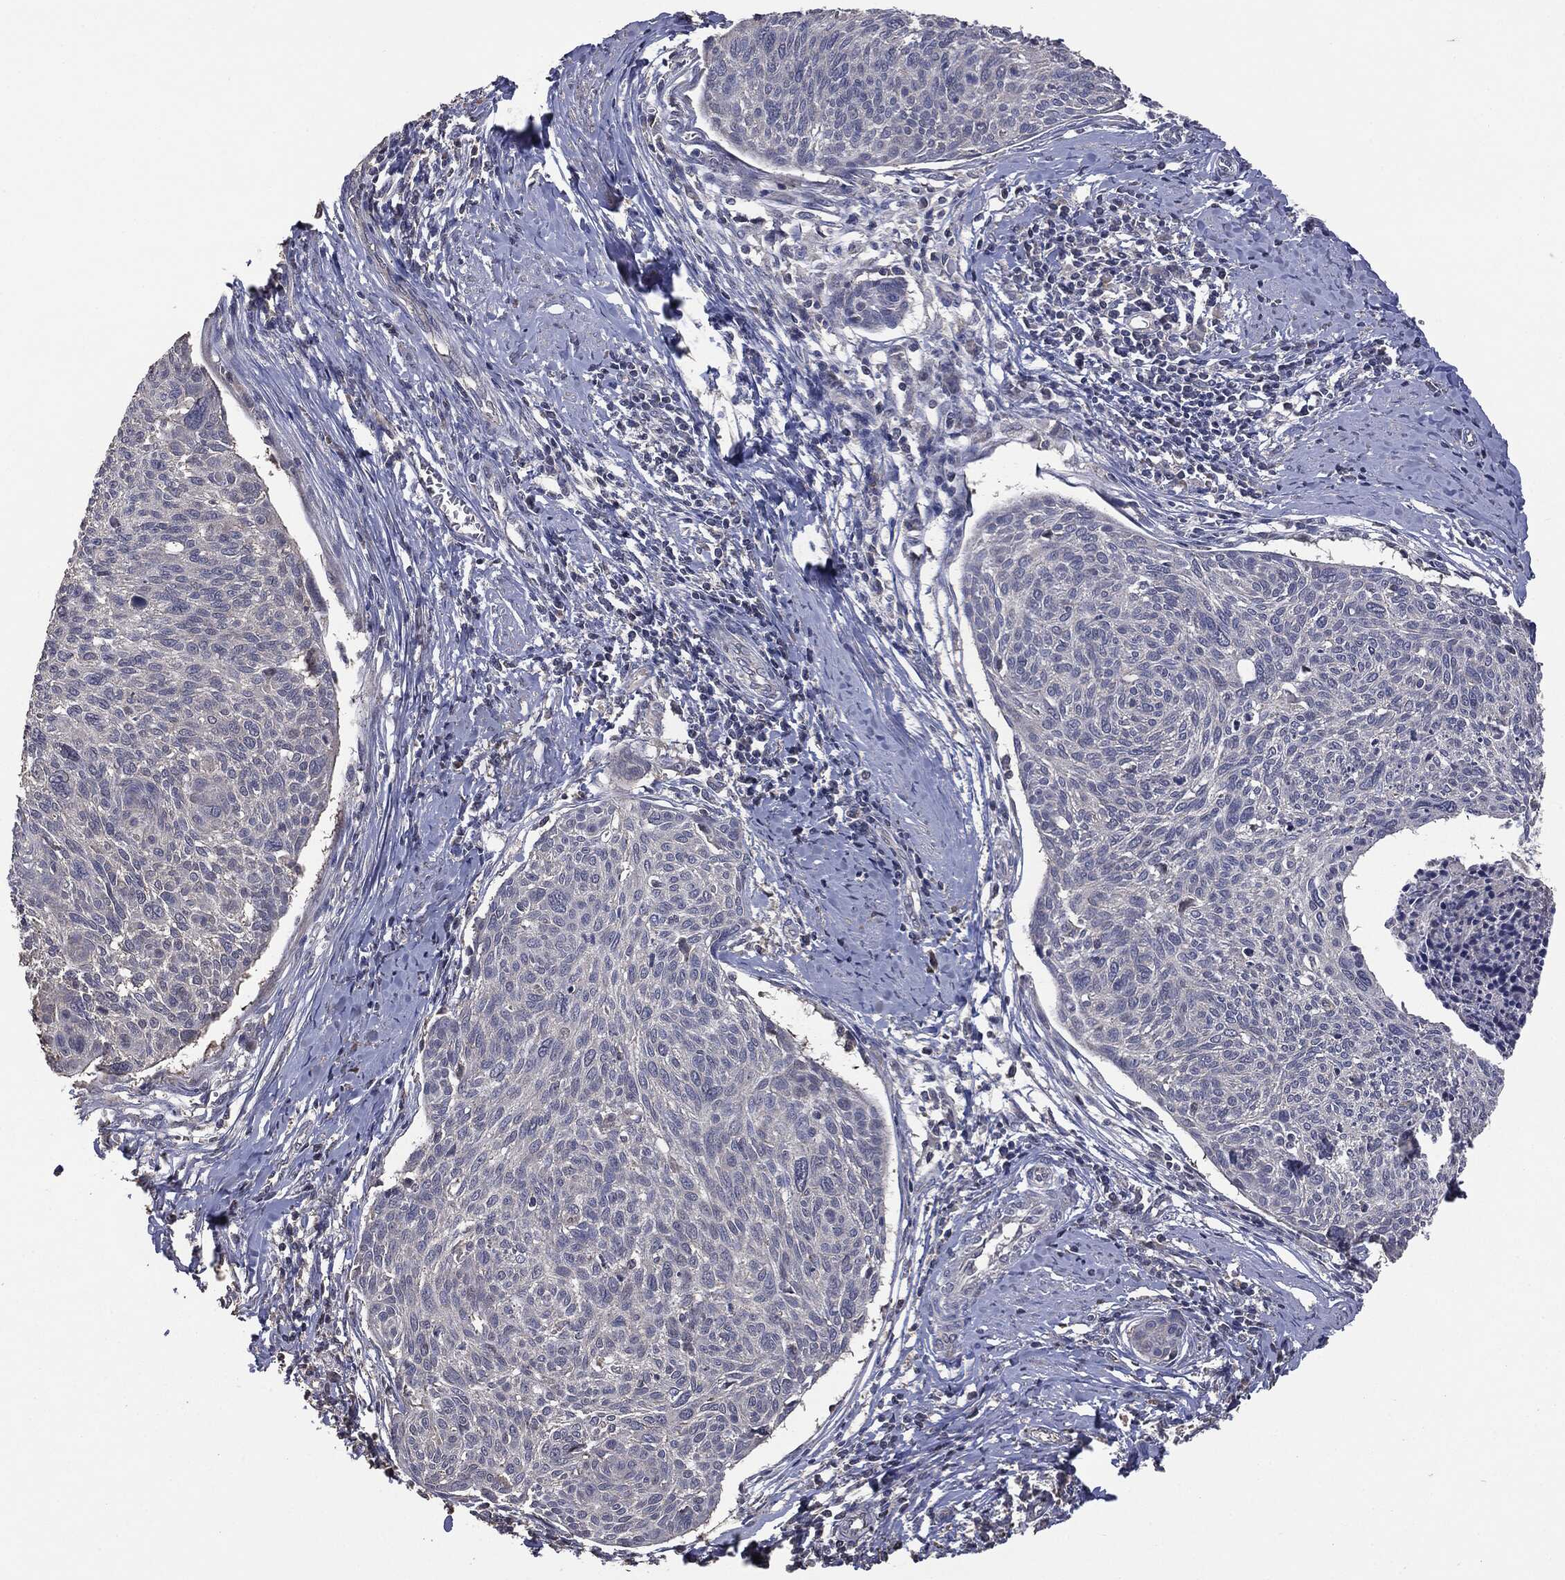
{"staining": {"intensity": "negative", "quantity": "none", "location": "none"}, "tissue": "cervical cancer", "cell_type": "Tumor cells", "image_type": "cancer", "snomed": [{"axis": "morphology", "description": "Squamous cell carcinoma, NOS"}, {"axis": "topography", "description": "Cervix"}], "caption": "IHC of human cervical cancer (squamous cell carcinoma) shows no positivity in tumor cells.", "gene": "MTOR", "patient": {"sex": "female", "age": 49}}